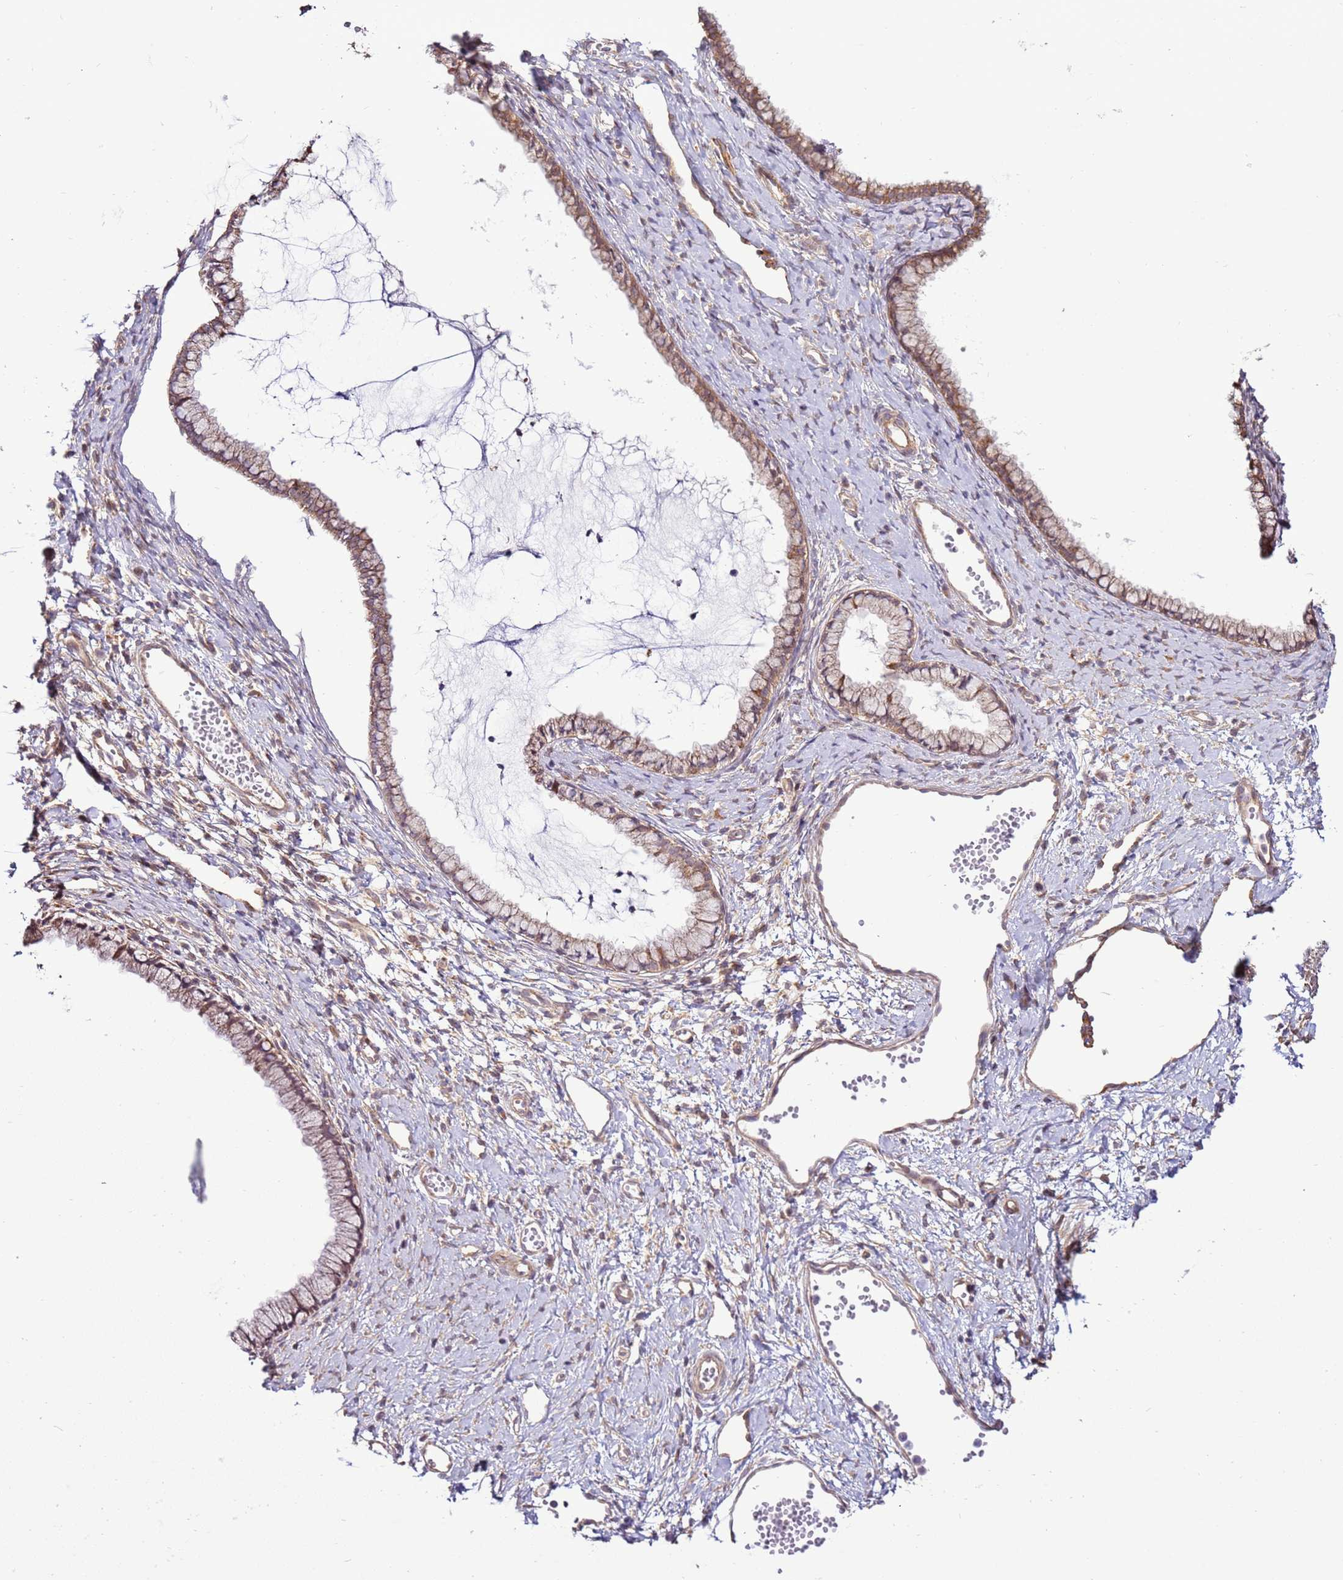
{"staining": {"intensity": "moderate", "quantity": "25%-75%", "location": "cytoplasmic/membranous"}, "tissue": "cervix", "cell_type": "Glandular cells", "image_type": "normal", "snomed": [{"axis": "morphology", "description": "Normal tissue, NOS"}, {"axis": "topography", "description": "Cervix"}], "caption": "Cervix stained with DAB immunohistochemistry demonstrates medium levels of moderate cytoplasmic/membranous positivity in approximately 25%-75% of glandular cells. The staining was performed using DAB, with brown indicating positive protein expression. Nuclei are stained blue with hematoxylin.", "gene": "SCARA3", "patient": {"sex": "female", "age": 40}}